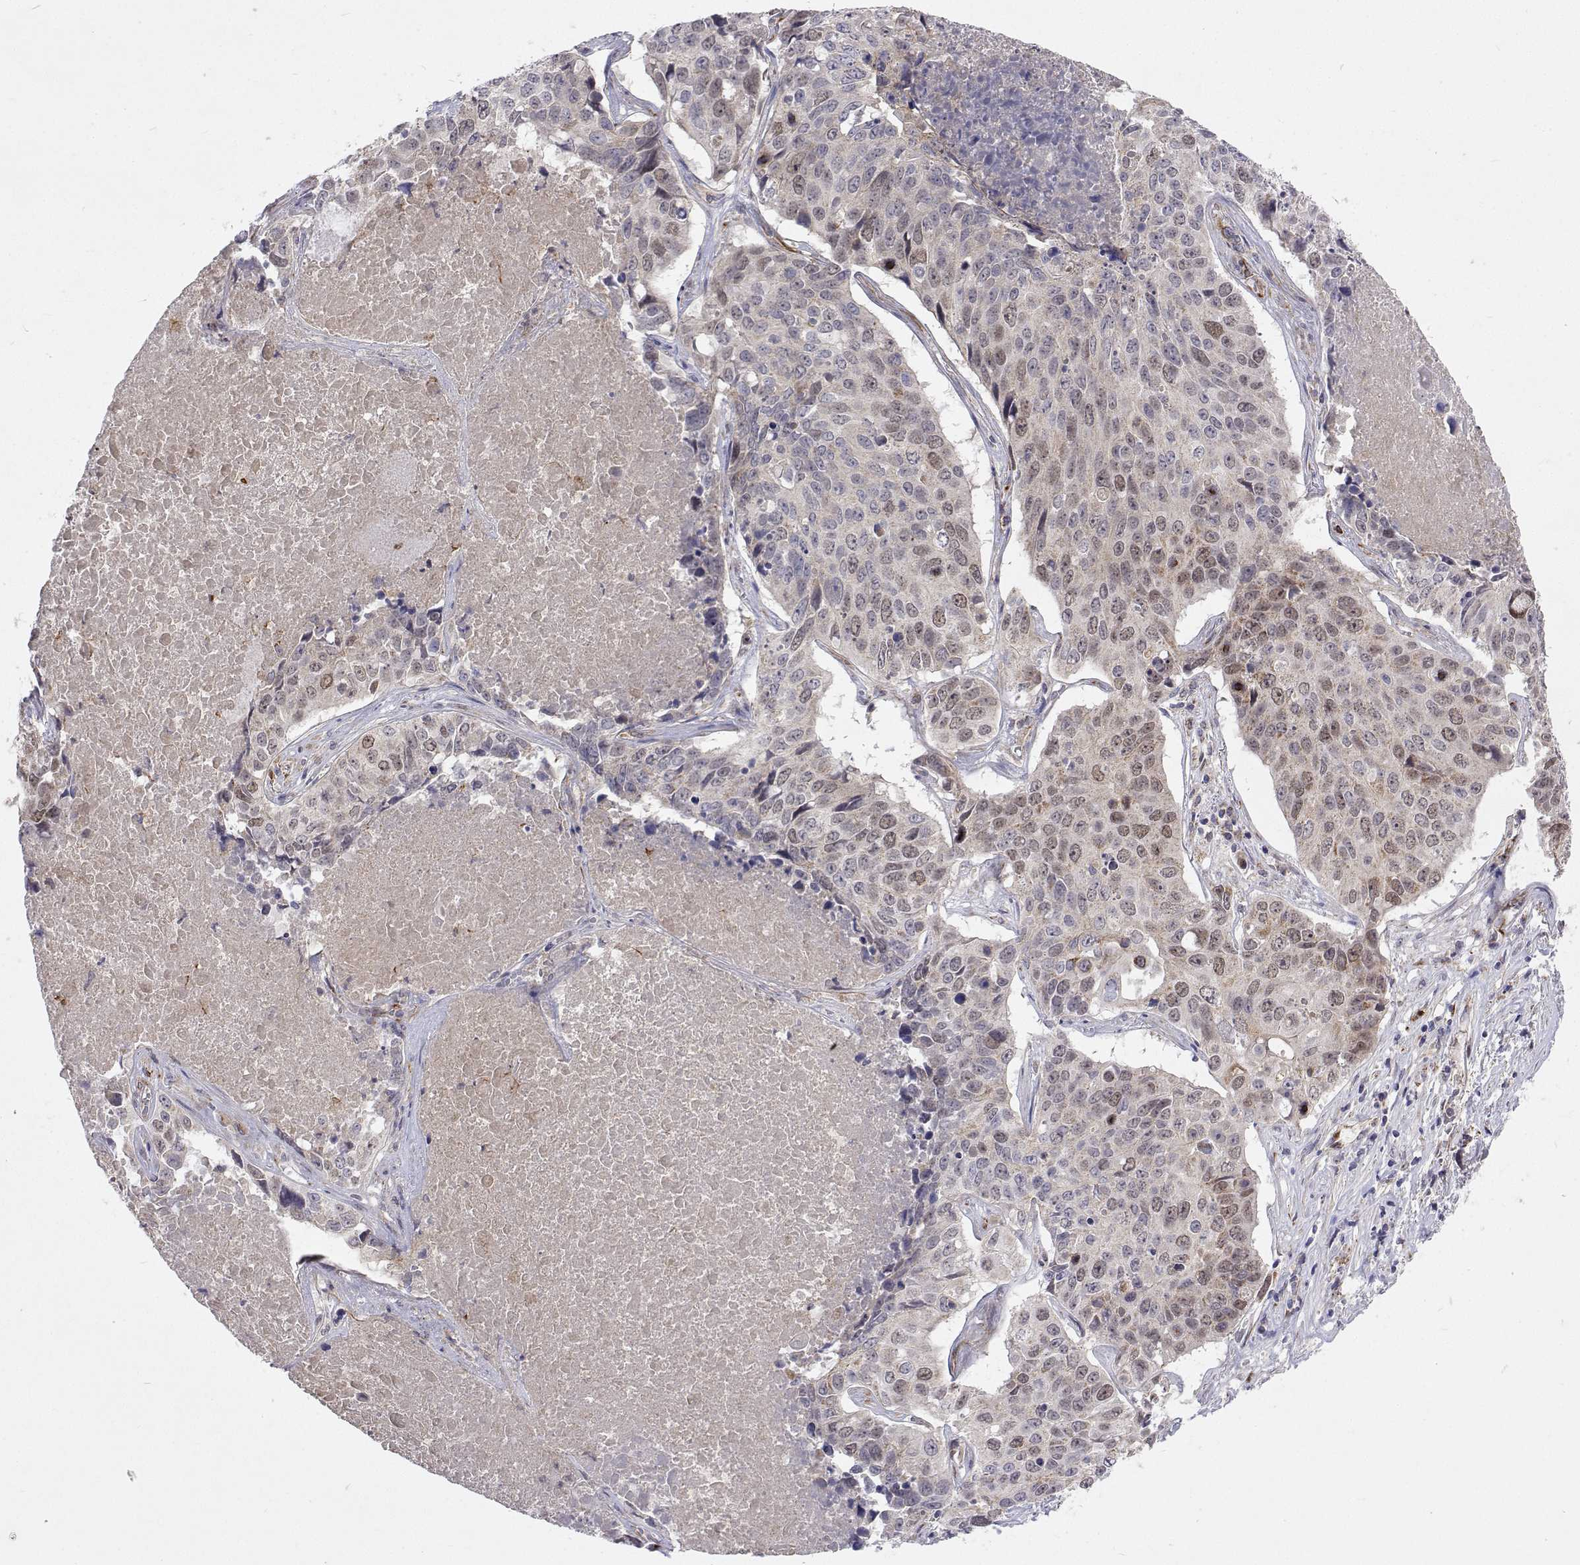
{"staining": {"intensity": "moderate", "quantity": "<25%", "location": "nuclear"}, "tissue": "lung cancer", "cell_type": "Tumor cells", "image_type": "cancer", "snomed": [{"axis": "morphology", "description": "Normal tissue, NOS"}, {"axis": "morphology", "description": "Squamous cell carcinoma, NOS"}, {"axis": "topography", "description": "Bronchus"}, {"axis": "topography", "description": "Lung"}], "caption": "Lung squamous cell carcinoma stained with immunohistochemistry reveals moderate nuclear positivity in about <25% of tumor cells. (DAB (3,3'-diaminobenzidine) = brown stain, brightfield microscopy at high magnification).", "gene": "DHTKD1", "patient": {"sex": "male", "age": 64}}